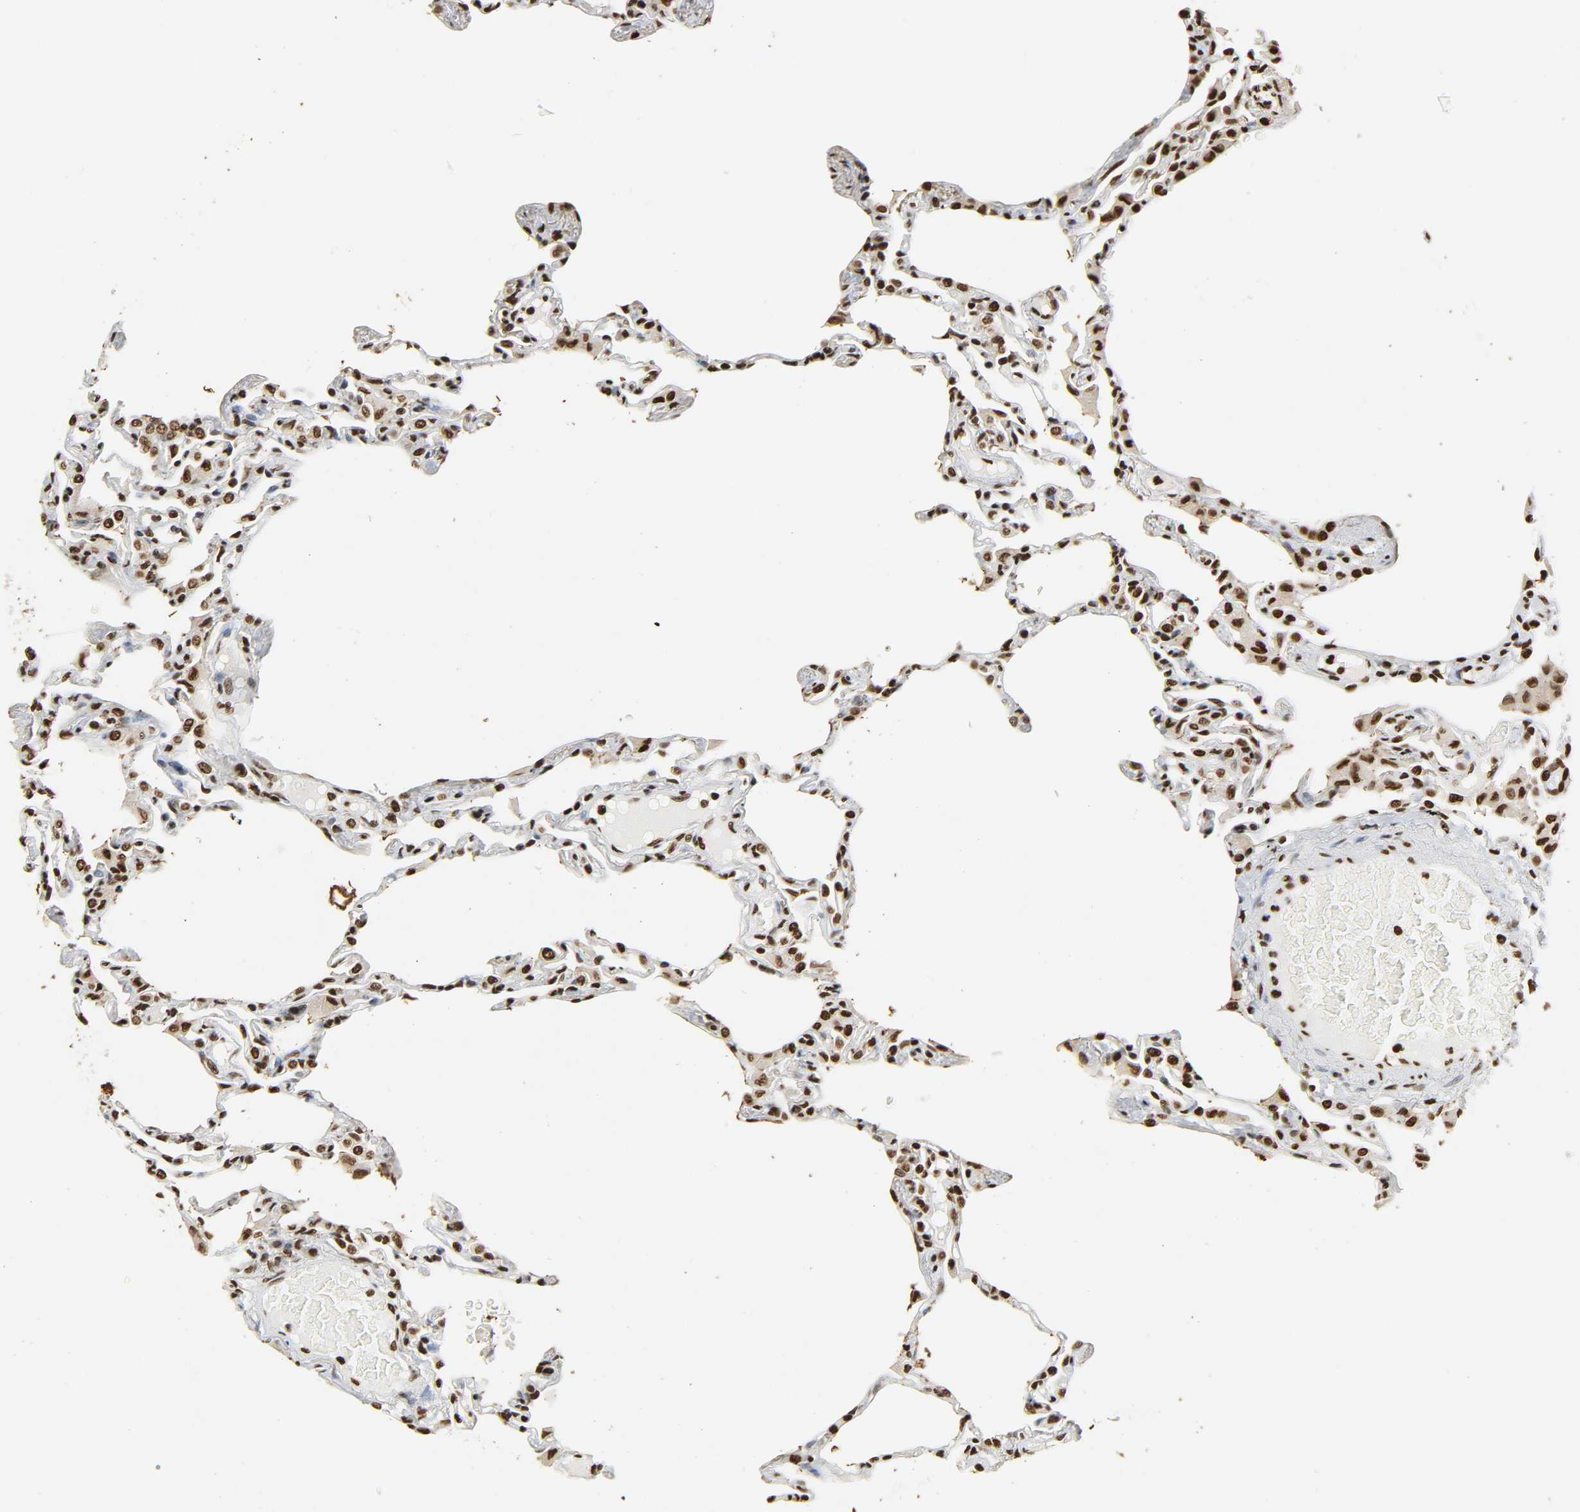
{"staining": {"intensity": "strong", "quantity": ">75%", "location": "nuclear"}, "tissue": "lung", "cell_type": "Alveolar cells", "image_type": "normal", "snomed": [{"axis": "morphology", "description": "Normal tissue, NOS"}, {"axis": "topography", "description": "Lung"}], "caption": "A high amount of strong nuclear staining is seen in about >75% of alveolar cells in normal lung.", "gene": "HNRNPC", "patient": {"sex": "female", "age": 49}}